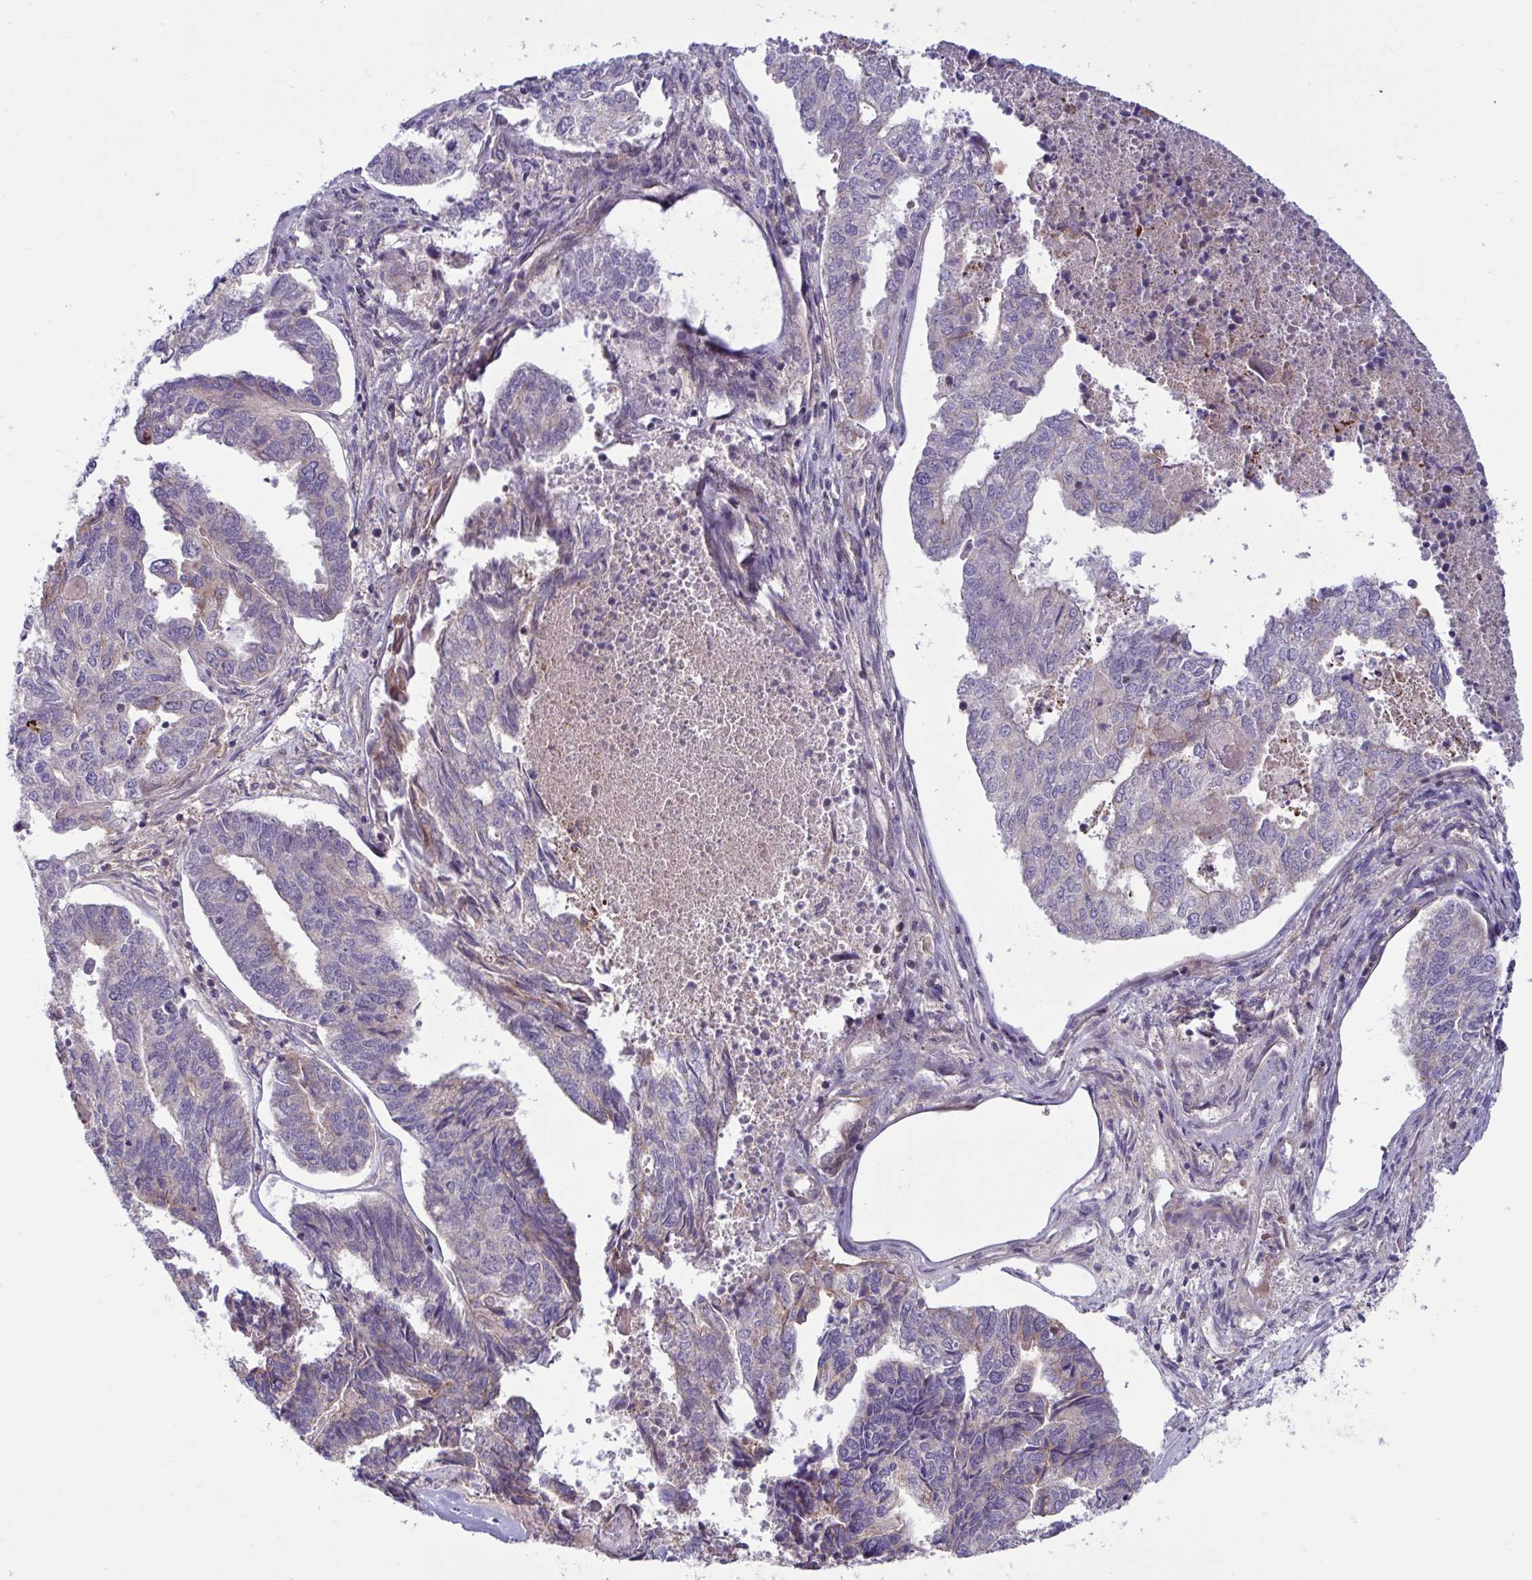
{"staining": {"intensity": "negative", "quantity": "none", "location": "none"}, "tissue": "endometrial cancer", "cell_type": "Tumor cells", "image_type": "cancer", "snomed": [{"axis": "morphology", "description": "Adenocarcinoma, NOS"}, {"axis": "topography", "description": "Endometrium"}], "caption": "The immunohistochemistry micrograph has no significant staining in tumor cells of endometrial cancer (adenocarcinoma) tissue. (Brightfield microscopy of DAB (3,3'-diaminobenzidine) IHC at high magnification).", "gene": "TANK", "patient": {"sex": "female", "age": 73}}